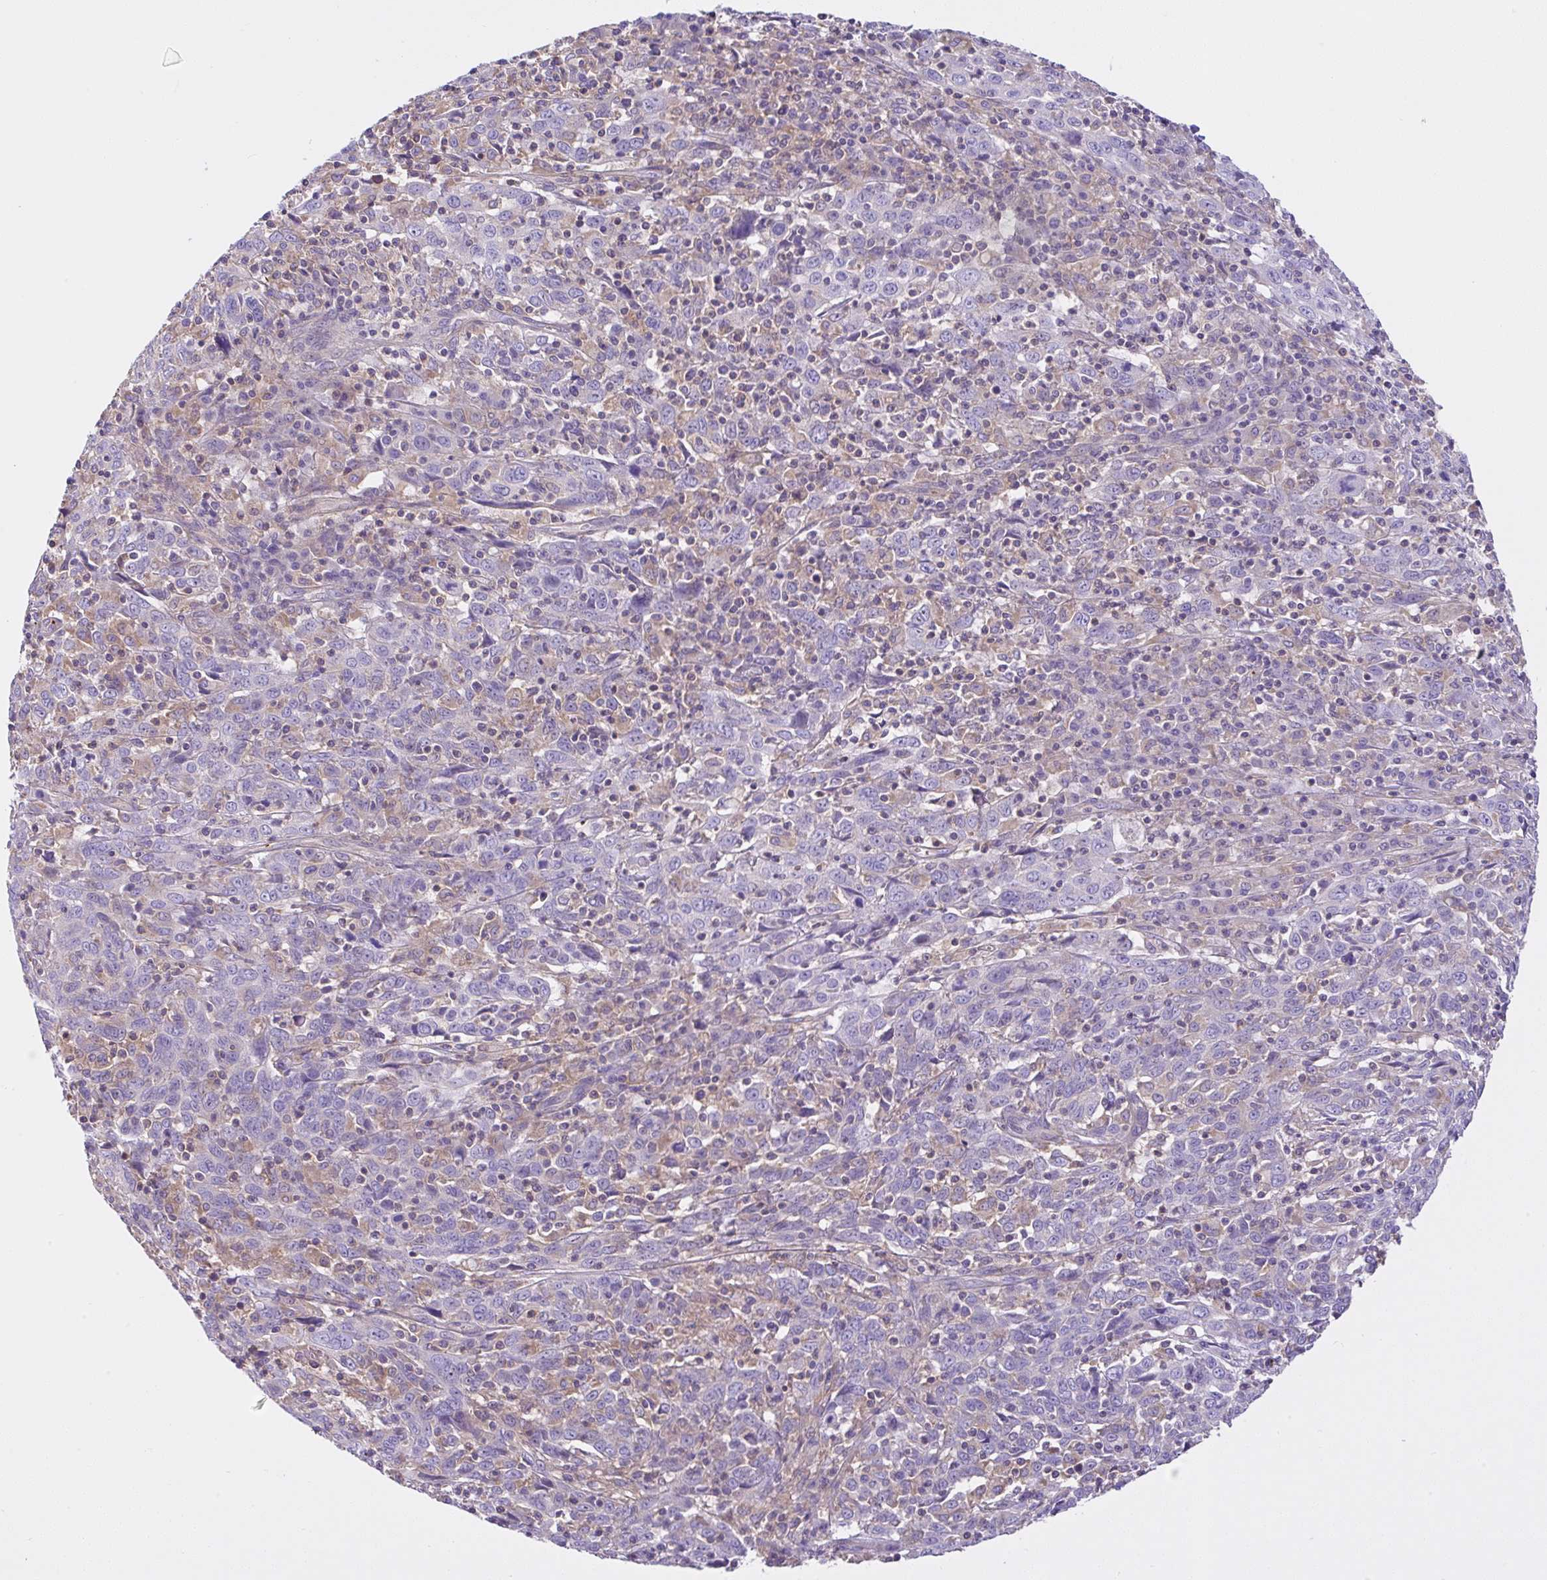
{"staining": {"intensity": "negative", "quantity": "none", "location": "none"}, "tissue": "cervical cancer", "cell_type": "Tumor cells", "image_type": "cancer", "snomed": [{"axis": "morphology", "description": "Squamous cell carcinoma, NOS"}, {"axis": "topography", "description": "Cervix"}], "caption": "IHC photomicrograph of cervical cancer stained for a protein (brown), which demonstrates no positivity in tumor cells. (Stains: DAB (3,3'-diaminobenzidine) IHC with hematoxylin counter stain, Microscopy: brightfield microscopy at high magnification).", "gene": "CCDC142", "patient": {"sex": "female", "age": 46}}